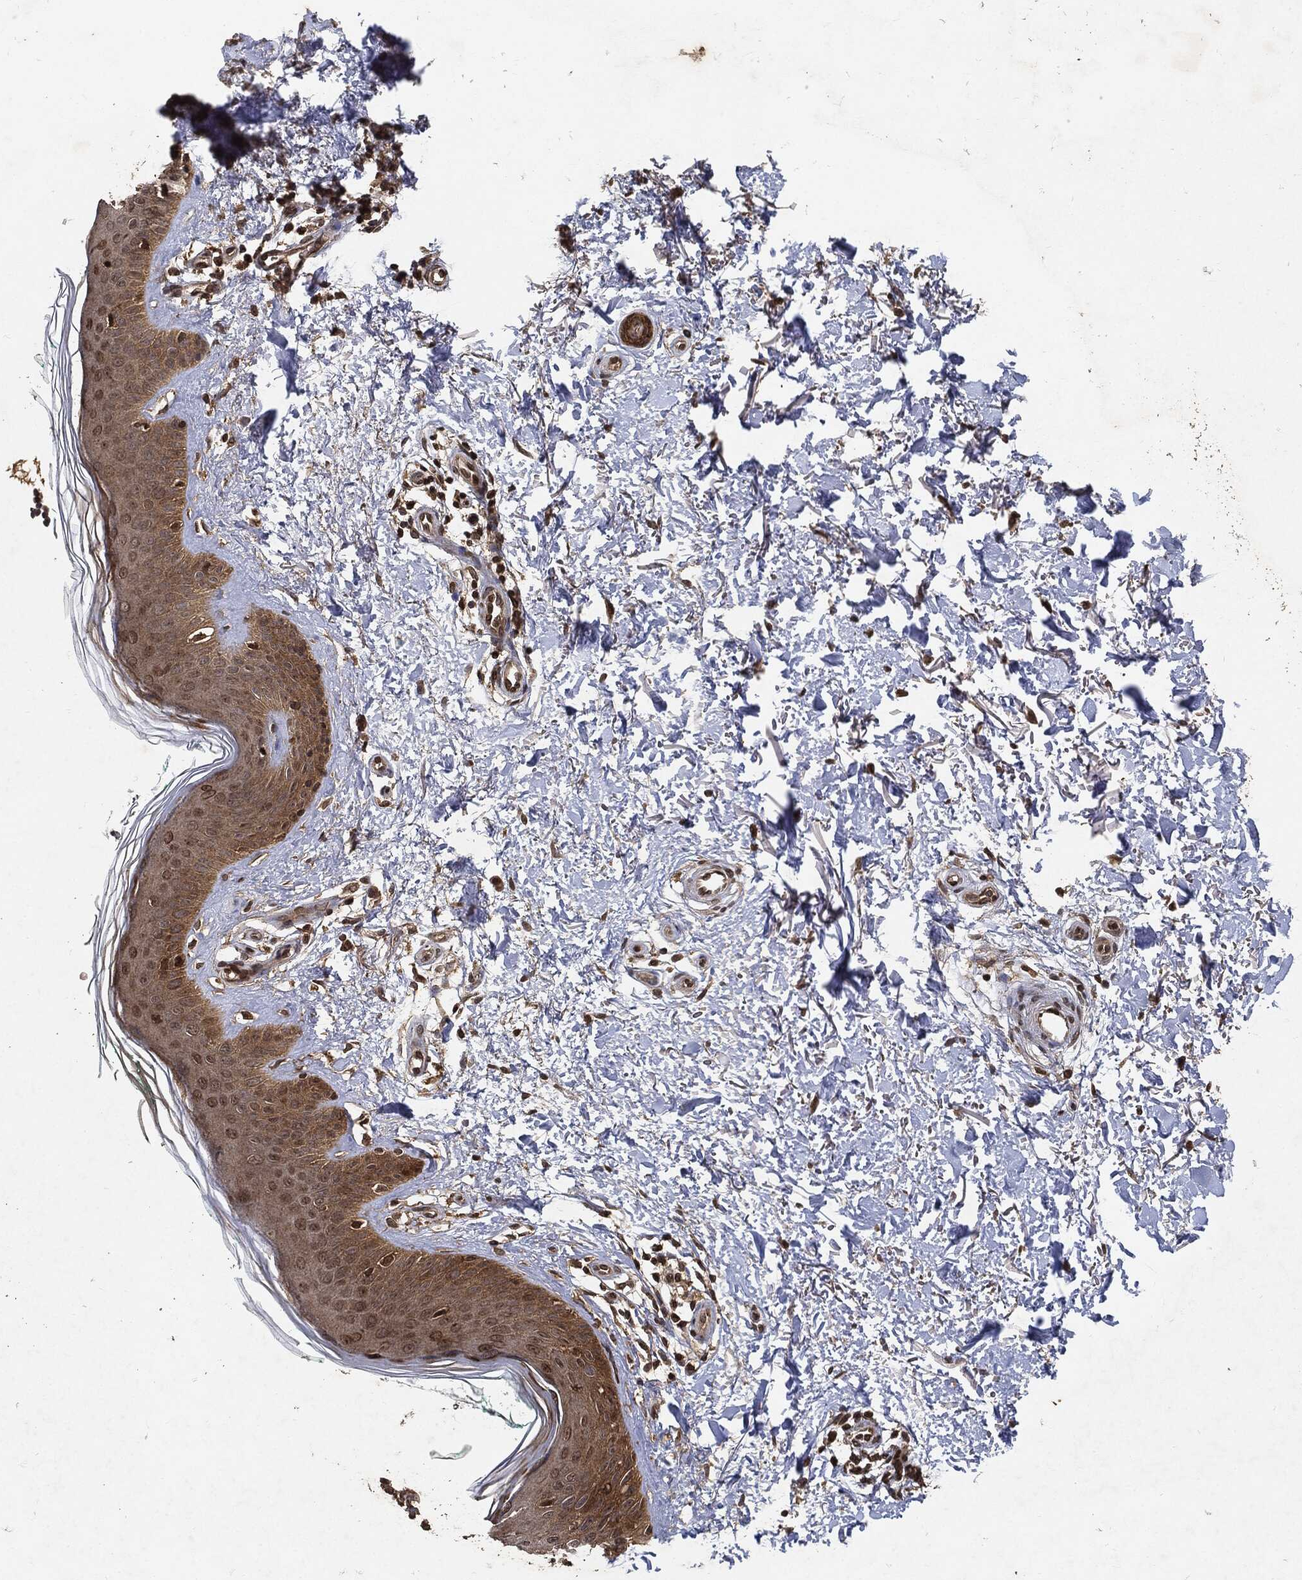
{"staining": {"intensity": "moderate", "quantity": "<25%", "location": "cytoplasmic/membranous"}, "tissue": "skin", "cell_type": "Fibroblasts", "image_type": "normal", "snomed": [{"axis": "morphology", "description": "Normal tissue, NOS"}, {"axis": "morphology", "description": "Inflammation, NOS"}, {"axis": "morphology", "description": "Fibrosis, NOS"}, {"axis": "topography", "description": "Skin"}], "caption": "Immunohistochemistry staining of benign skin, which reveals low levels of moderate cytoplasmic/membranous positivity in approximately <25% of fibroblasts indicating moderate cytoplasmic/membranous protein staining. The staining was performed using DAB (brown) for protein detection and nuclei were counterstained in hematoxylin (blue).", "gene": "ZNF226", "patient": {"sex": "male", "age": 71}}